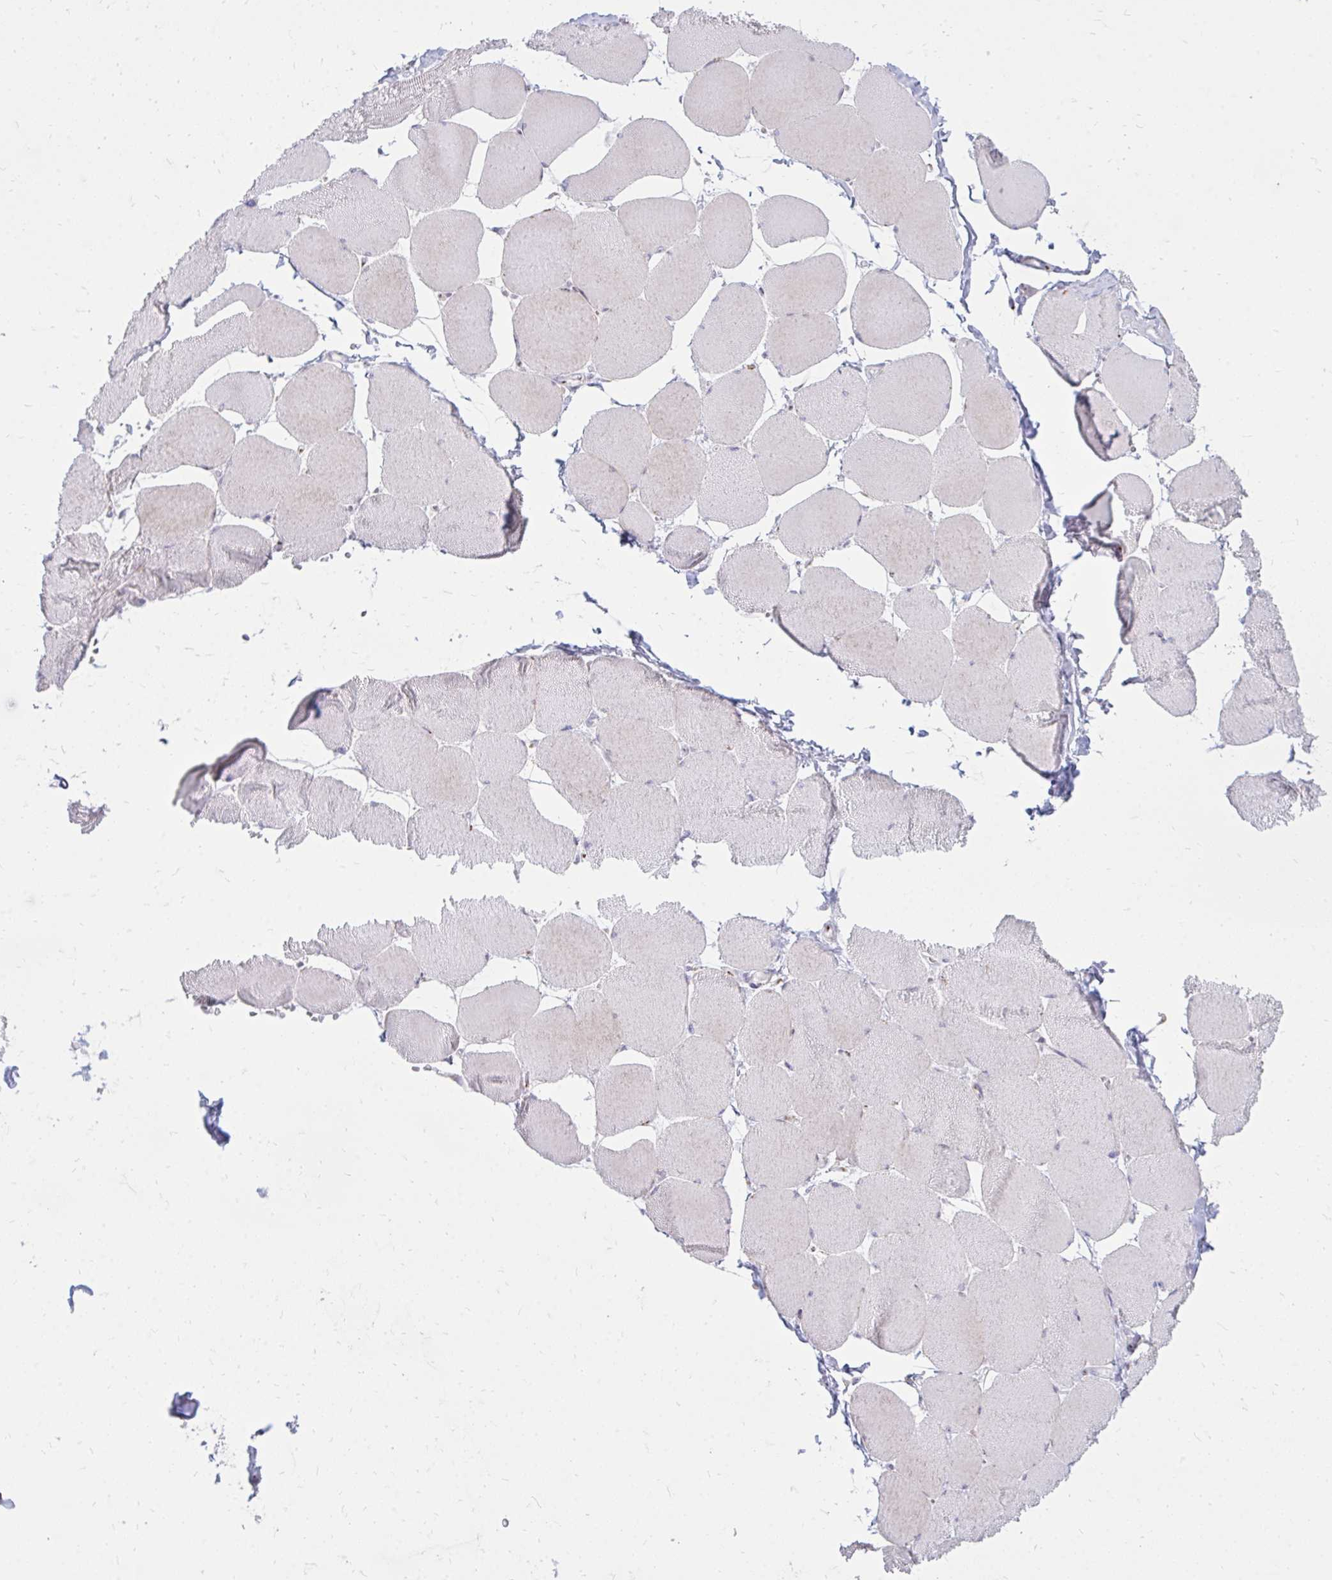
{"staining": {"intensity": "weak", "quantity": "25%-75%", "location": "cytoplasmic/membranous"}, "tissue": "skeletal muscle", "cell_type": "Myocytes", "image_type": "normal", "snomed": [{"axis": "morphology", "description": "Normal tissue, NOS"}, {"axis": "topography", "description": "Skeletal muscle"}], "caption": "Weak cytoplasmic/membranous protein staining is present in approximately 25%-75% of myocytes in skeletal muscle.", "gene": "RAB6A", "patient": {"sex": "female", "age": 75}}